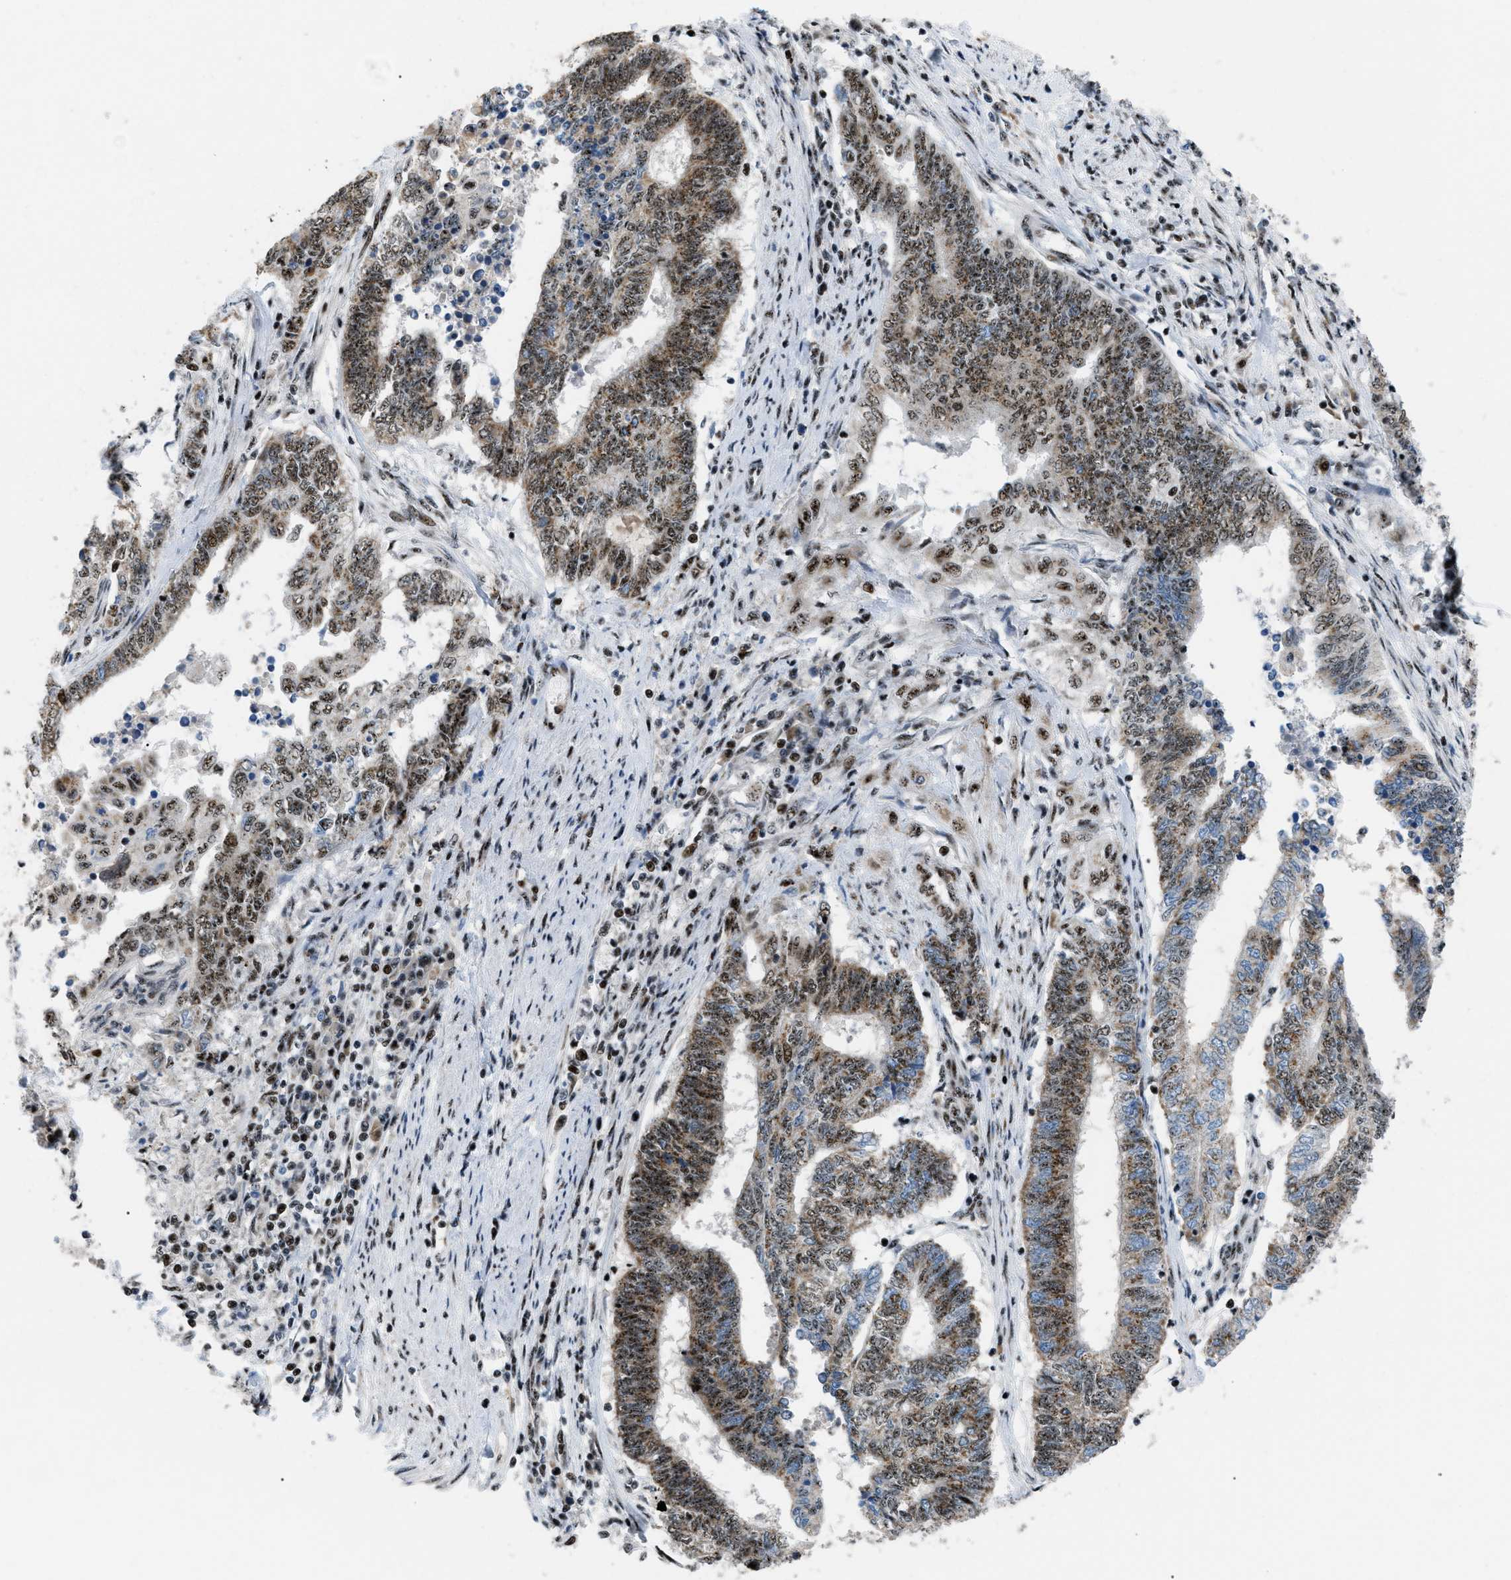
{"staining": {"intensity": "moderate", "quantity": "25%-75%", "location": "nuclear"}, "tissue": "endometrial cancer", "cell_type": "Tumor cells", "image_type": "cancer", "snomed": [{"axis": "morphology", "description": "Adenocarcinoma, NOS"}, {"axis": "topography", "description": "Uterus"}, {"axis": "topography", "description": "Endometrium"}], "caption": "Immunohistochemistry staining of adenocarcinoma (endometrial), which displays medium levels of moderate nuclear expression in about 25%-75% of tumor cells indicating moderate nuclear protein expression. The staining was performed using DAB (brown) for protein detection and nuclei were counterstained in hematoxylin (blue).", "gene": "CDR2", "patient": {"sex": "female", "age": 70}}